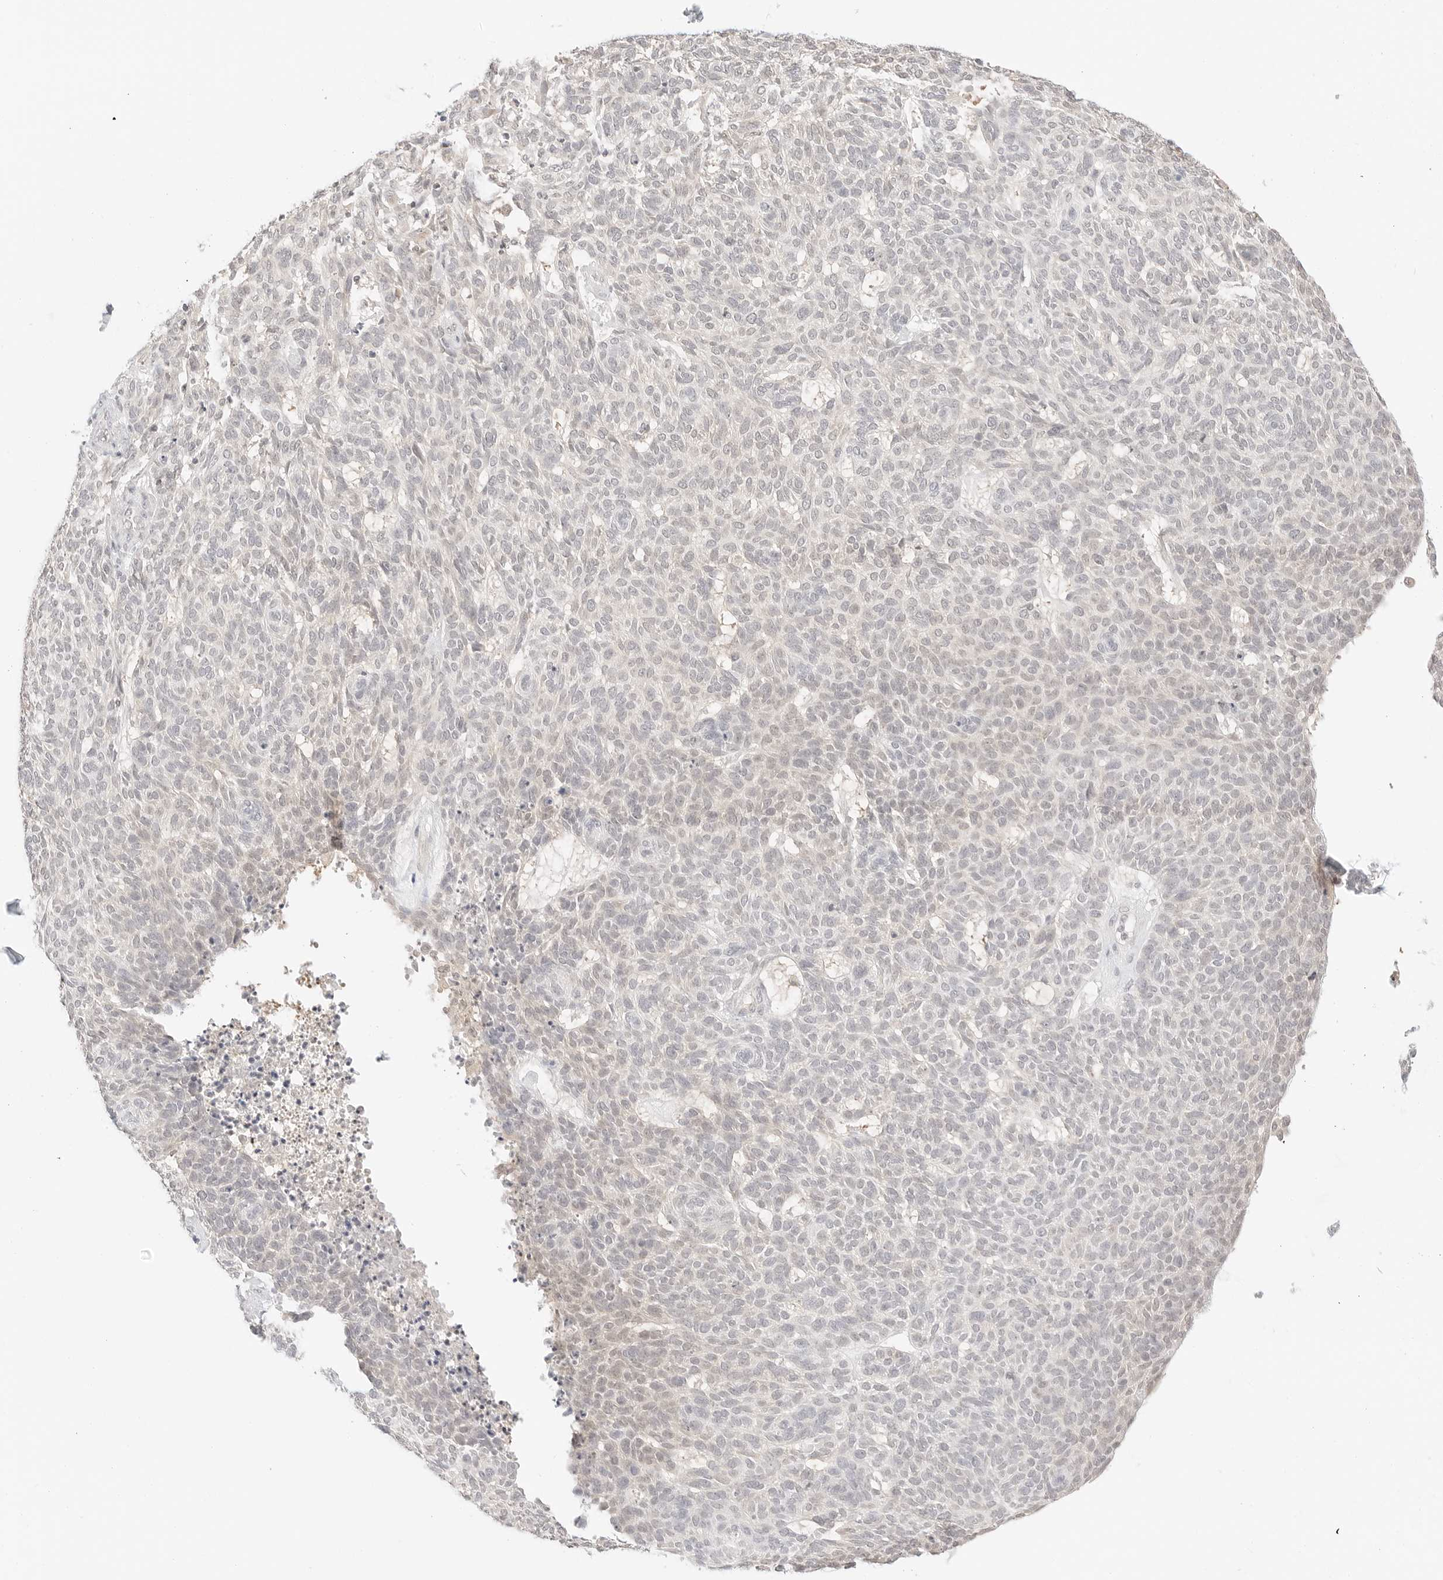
{"staining": {"intensity": "negative", "quantity": "none", "location": "none"}, "tissue": "skin cancer", "cell_type": "Tumor cells", "image_type": "cancer", "snomed": [{"axis": "morphology", "description": "Squamous cell carcinoma, NOS"}, {"axis": "topography", "description": "Skin"}], "caption": "Protein analysis of squamous cell carcinoma (skin) reveals no significant positivity in tumor cells.", "gene": "GNAS", "patient": {"sex": "female", "age": 90}}